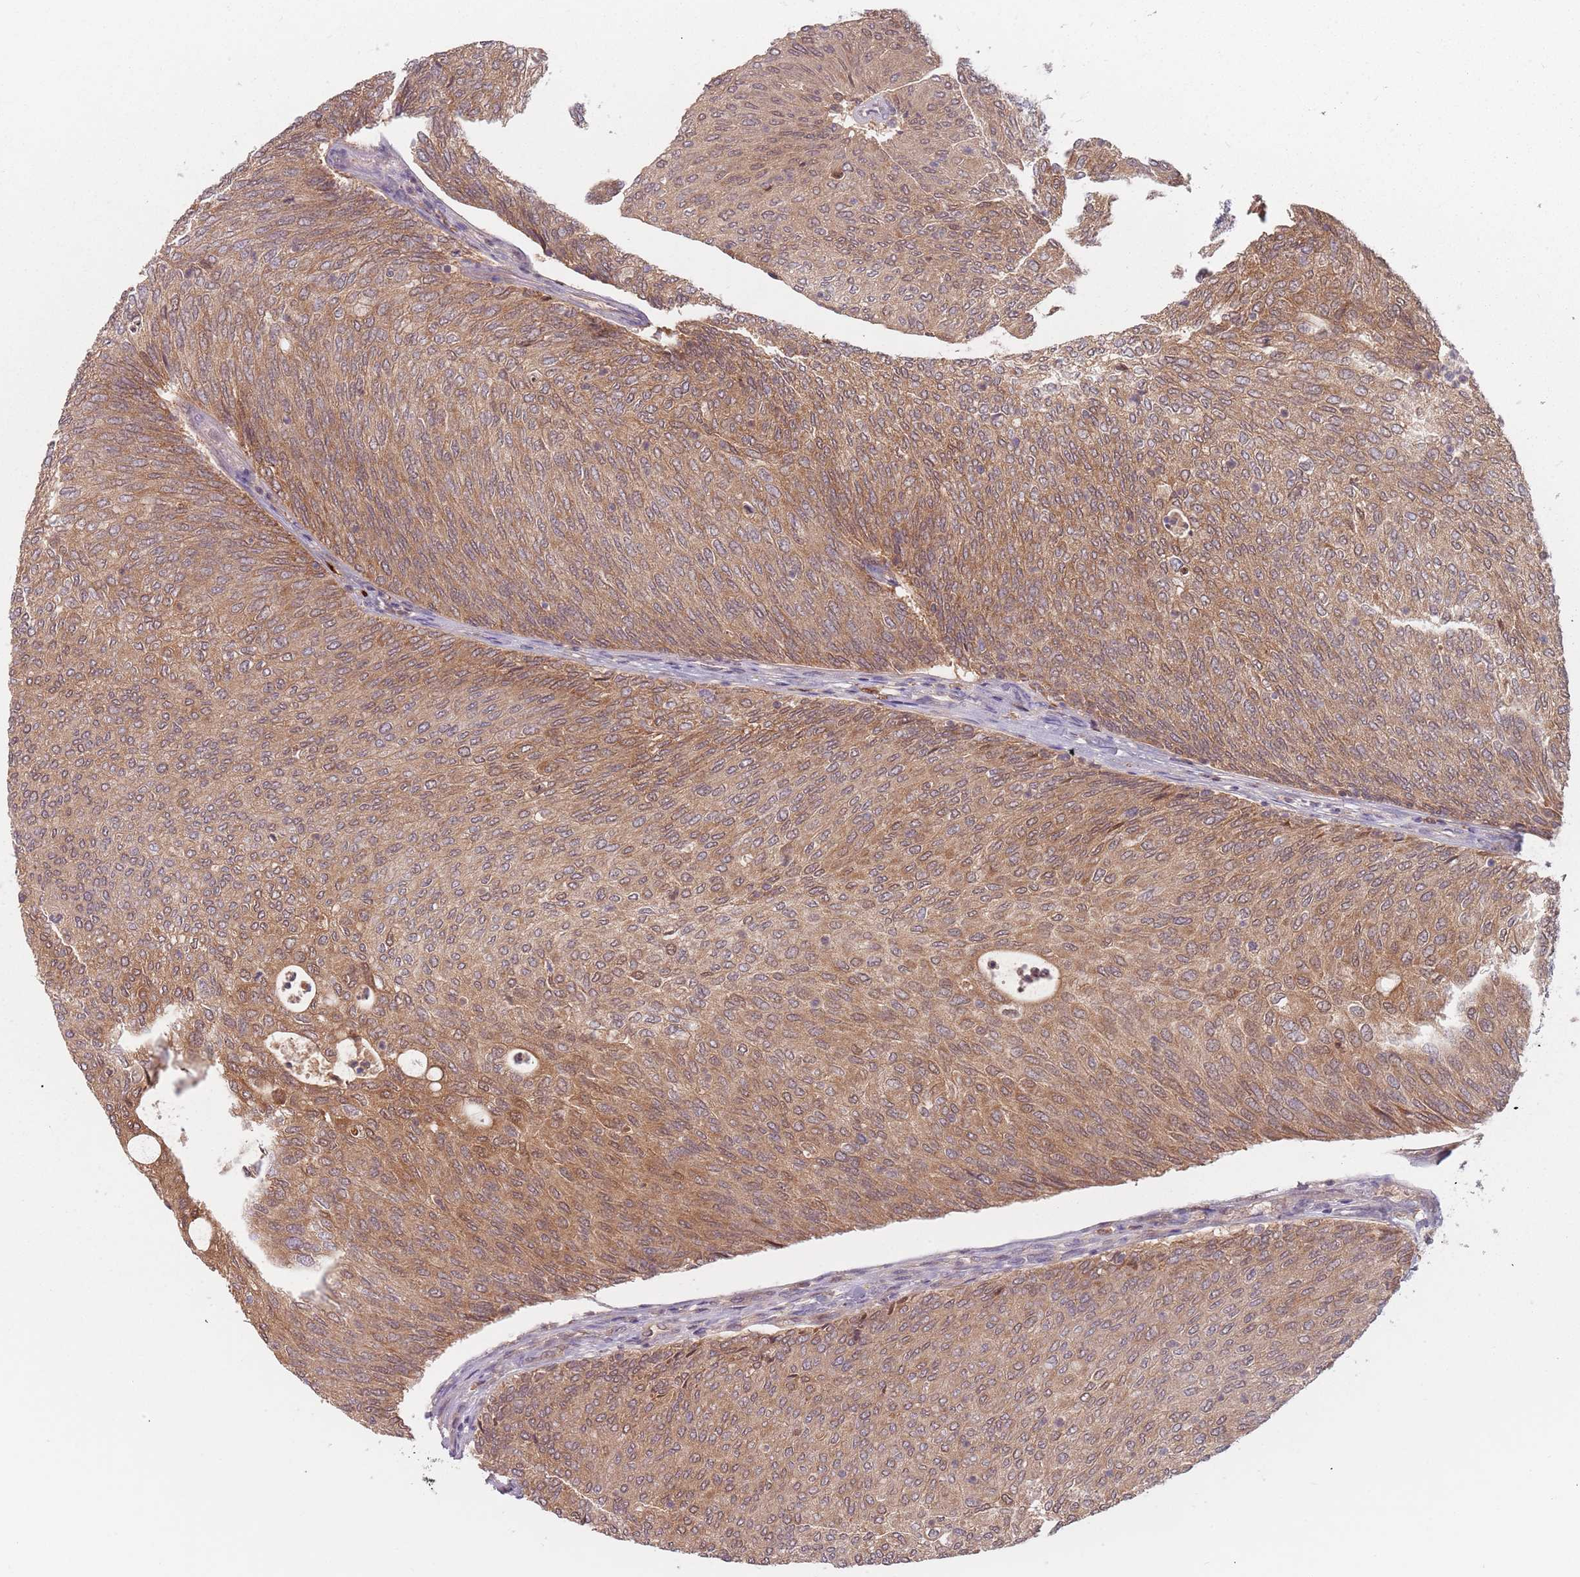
{"staining": {"intensity": "moderate", "quantity": ">75%", "location": "cytoplasmic/membranous"}, "tissue": "urothelial cancer", "cell_type": "Tumor cells", "image_type": "cancer", "snomed": [{"axis": "morphology", "description": "Urothelial carcinoma, Low grade"}, {"axis": "topography", "description": "Urinary bladder"}], "caption": "Tumor cells show moderate cytoplasmic/membranous expression in about >75% of cells in urothelial carcinoma (low-grade).", "gene": "NAXE", "patient": {"sex": "female", "age": 79}}